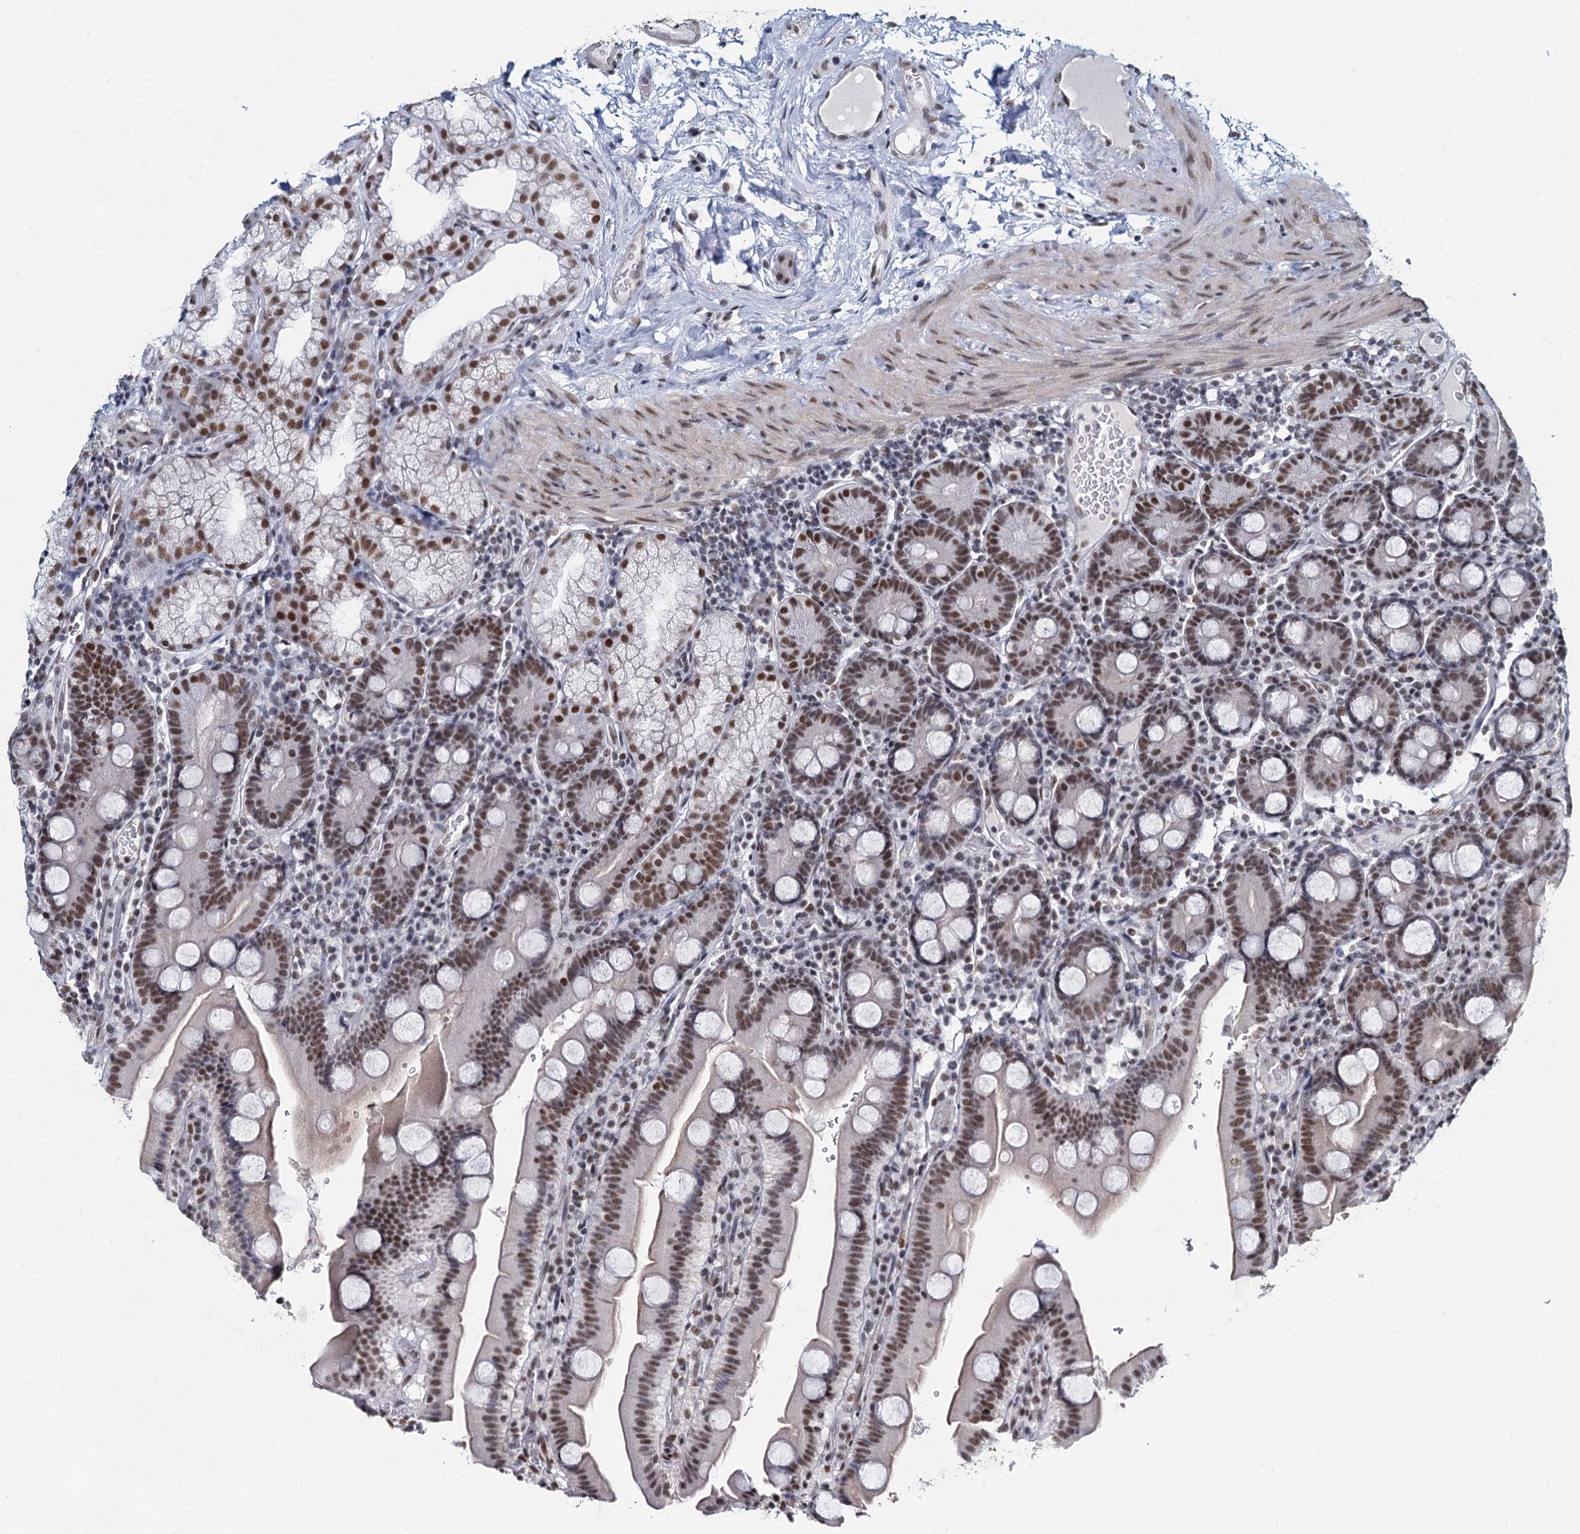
{"staining": {"intensity": "moderate", "quantity": ">75%", "location": "nuclear"}, "tissue": "duodenum", "cell_type": "Glandular cells", "image_type": "normal", "snomed": [{"axis": "morphology", "description": "Normal tissue, NOS"}, {"axis": "topography", "description": "Duodenum"}], "caption": "Protein staining displays moderate nuclear staining in approximately >75% of glandular cells in benign duodenum. (Brightfield microscopy of DAB IHC at high magnification).", "gene": "METTL14", "patient": {"sex": "male", "age": 55}}